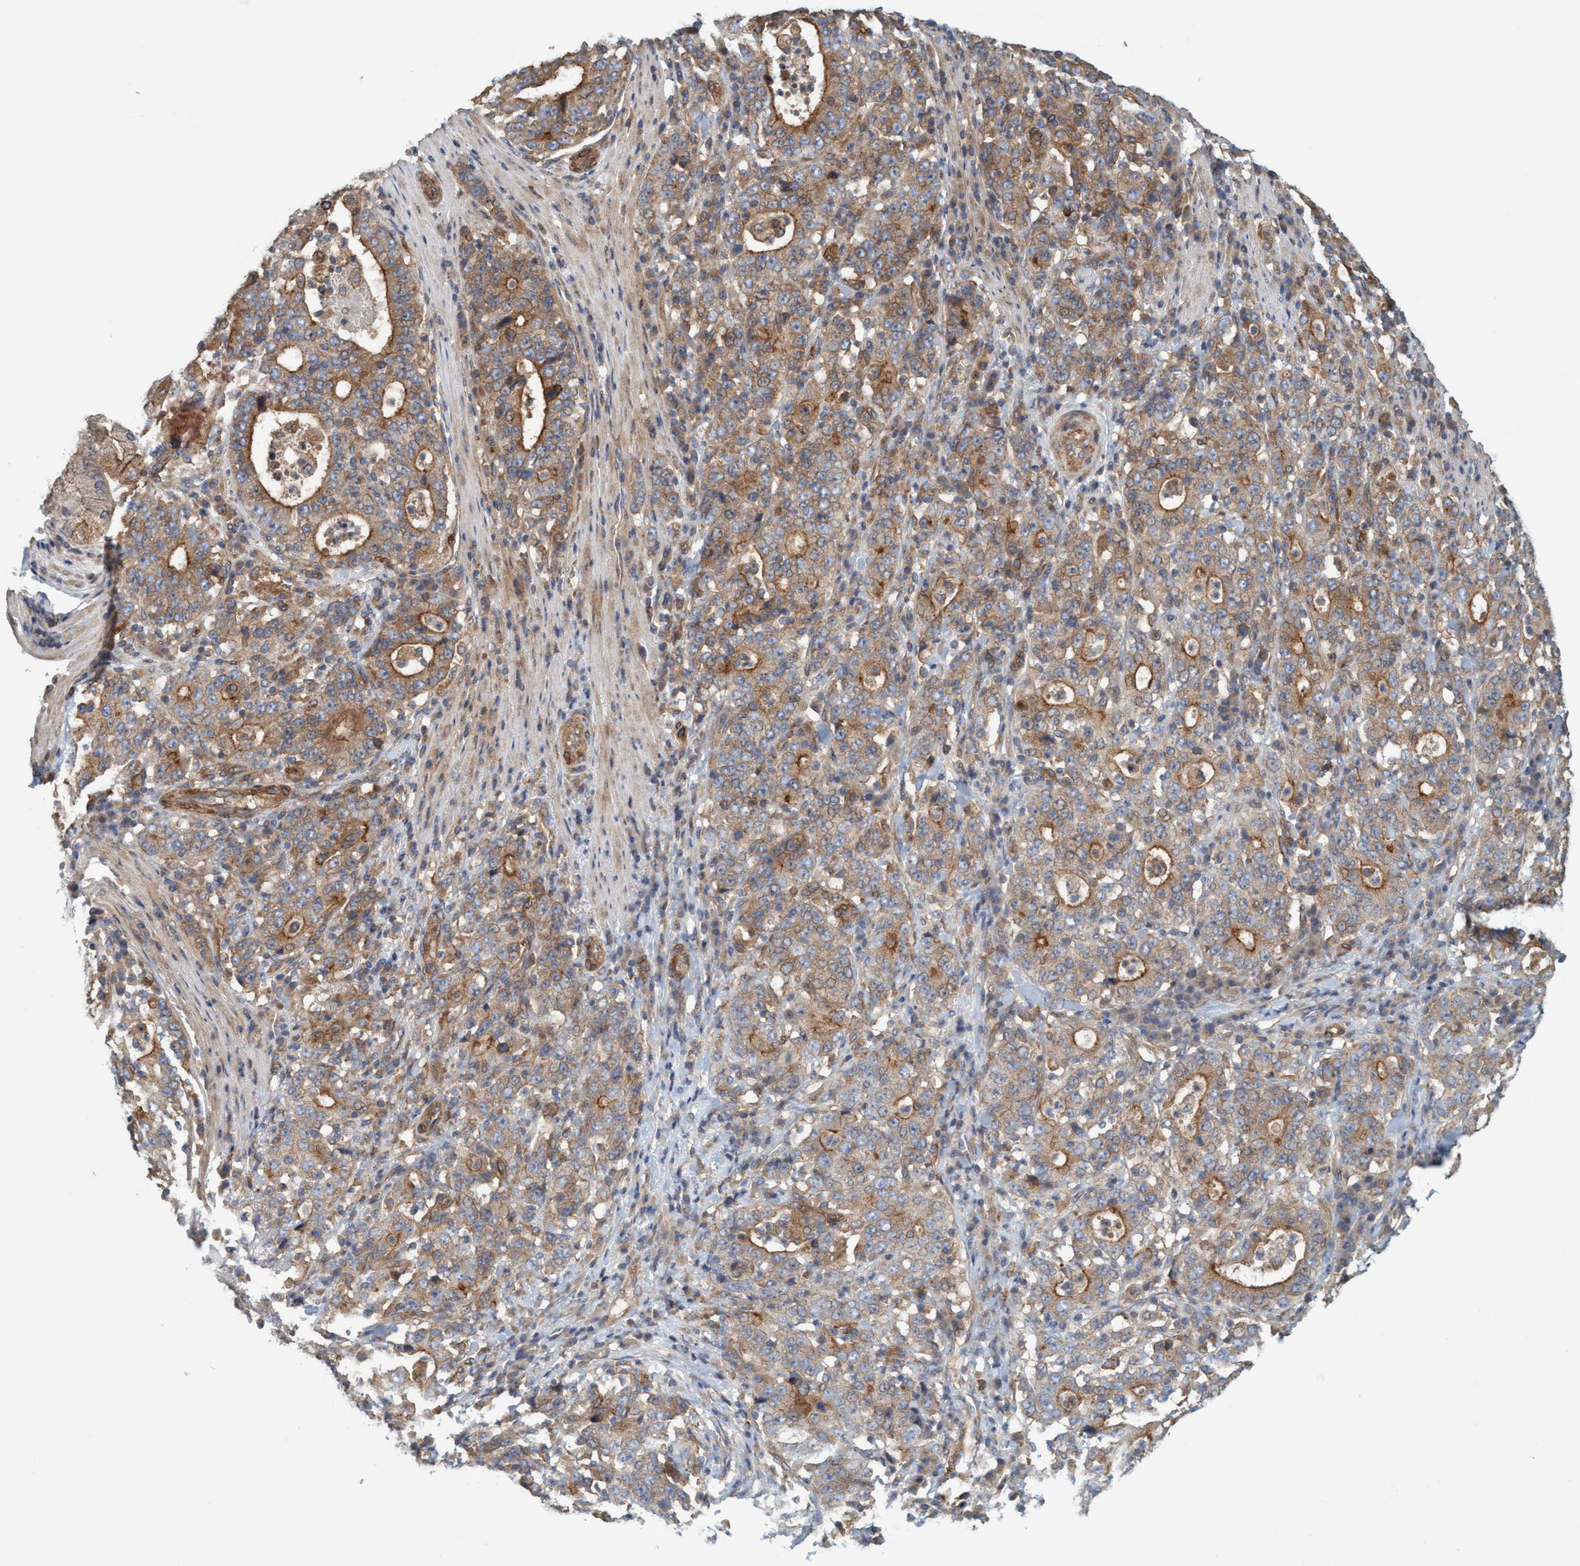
{"staining": {"intensity": "moderate", "quantity": ">75%", "location": "cytoplasmic/membranous"}, "tissue": "stomach cancer", "cell_type": "Tumor cells", "image_type": "cancer", "snomed": [{"axis": "morphology", "description": "Normal tissue, NOS"}, {"axis": "morphology", "description": "Adenocarcinoma, NOS"}, {"axis": "topography", "description": "Stomach, upper"}, {"axis": "topography", "description": "Stomach"}], "caption": "This histopathology image displays adenocarcinoma (stomach) stained with immunohistochemistry to label a protein in brown. The cytoplasmic/membranous of tumor cells show moderate positivity for the protein. Nuclei are counter-stained blue.", "gene": "SPECC1", "patient": {"sex": "male", "age": 59}}